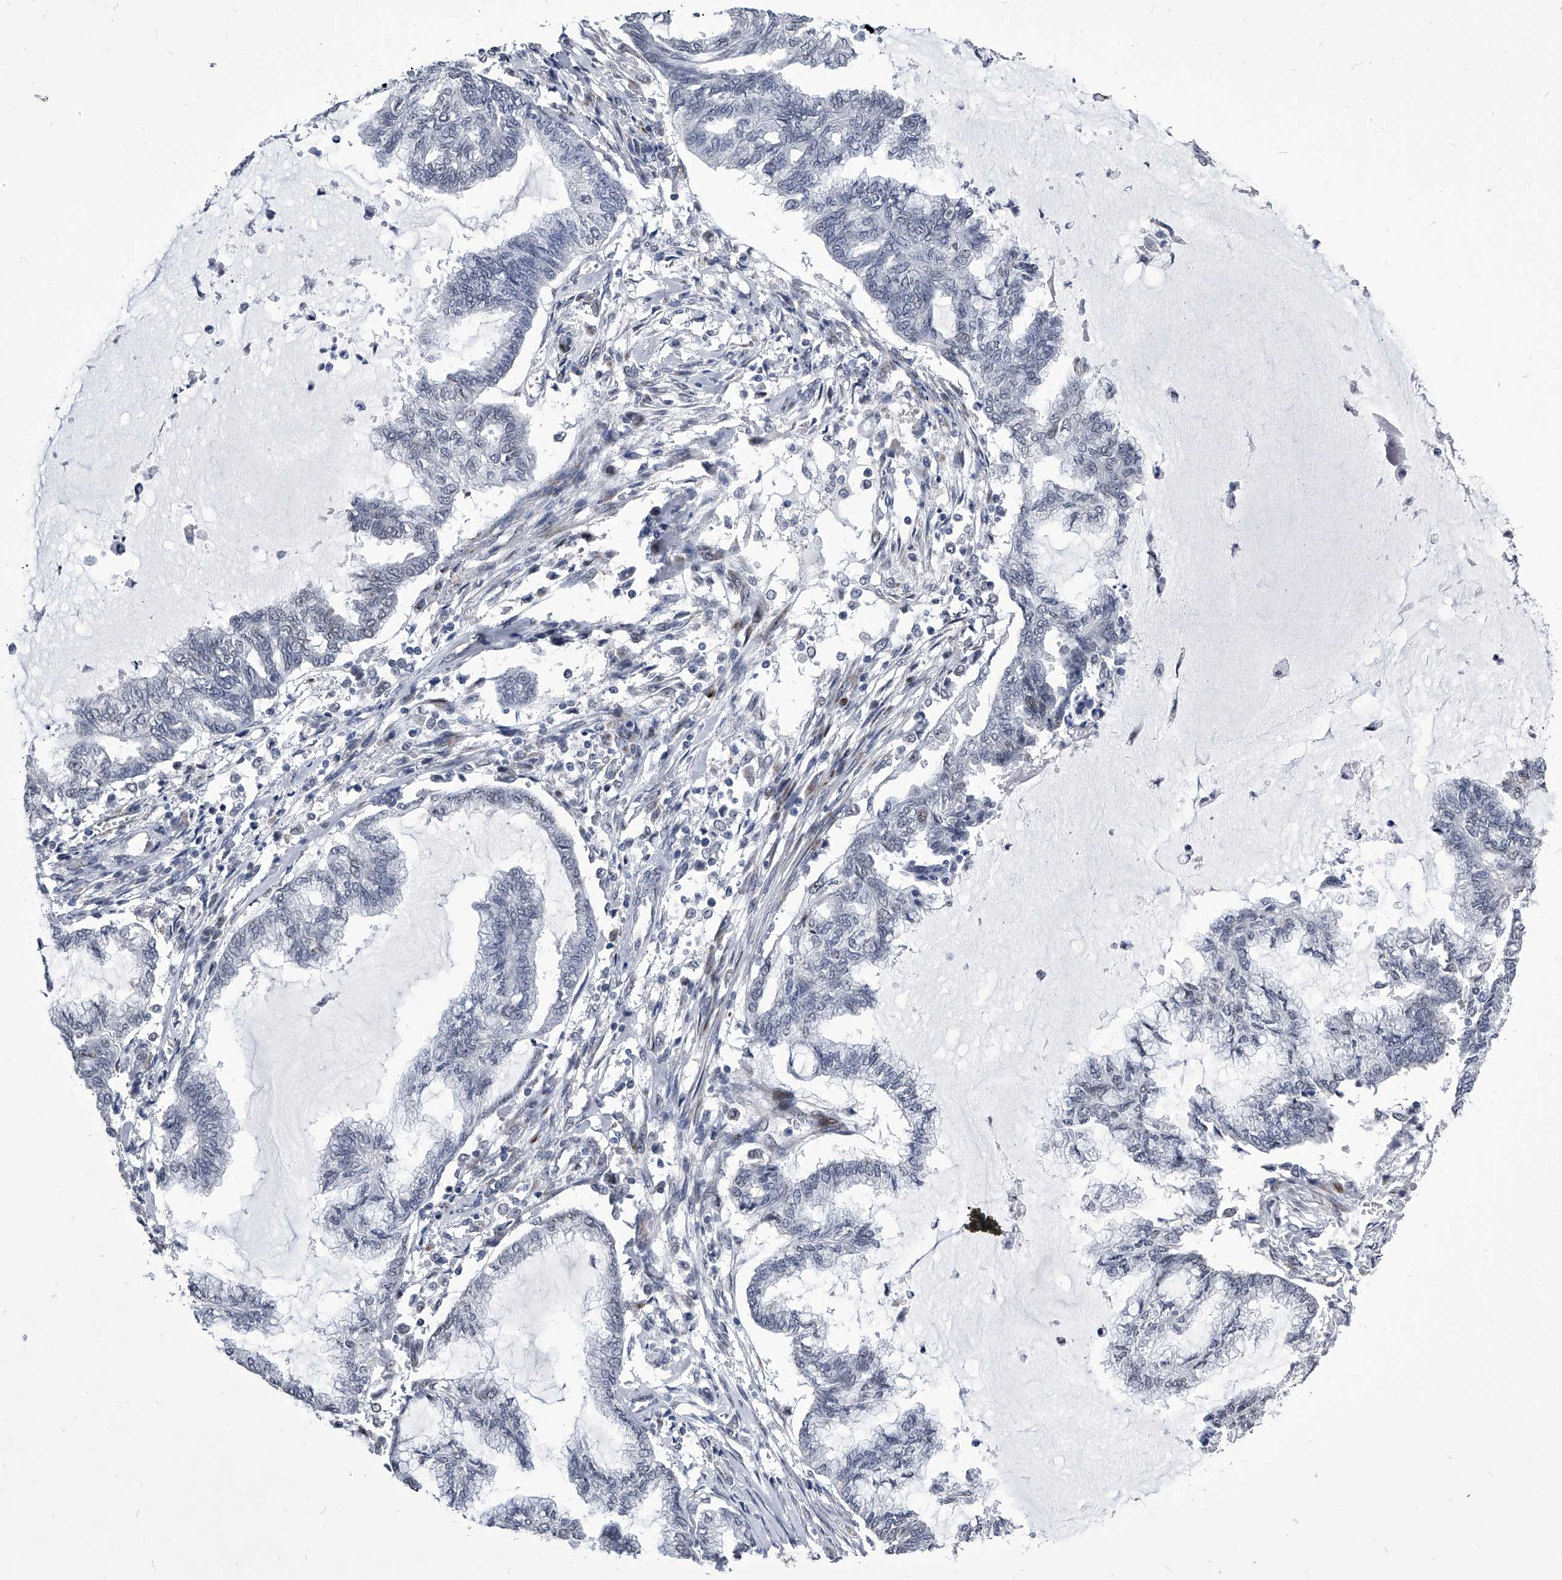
{"staining": {"intensity": "moderate", "quantity": "<25%", "location": "cytoplasmic/membranous"}, "tissue": "endometrial cancer", "cell_type": "Tumor cells", "image_type": "cancer", "snomed": [{"axis": "morphology", "description": "Adenocarcinoma, NOS"}, {"axis": "topography", "description": "Endometrium"}], "caption": "The histopathology image displays immunohistochemical staining of endometrial adenocarcinoma. There is moderate cytoplasmic/membranous expression is appreciated in about <25% of tumor cells.", "gene": "CMTR1", "patient": {"sex": "female", "age": 86}}